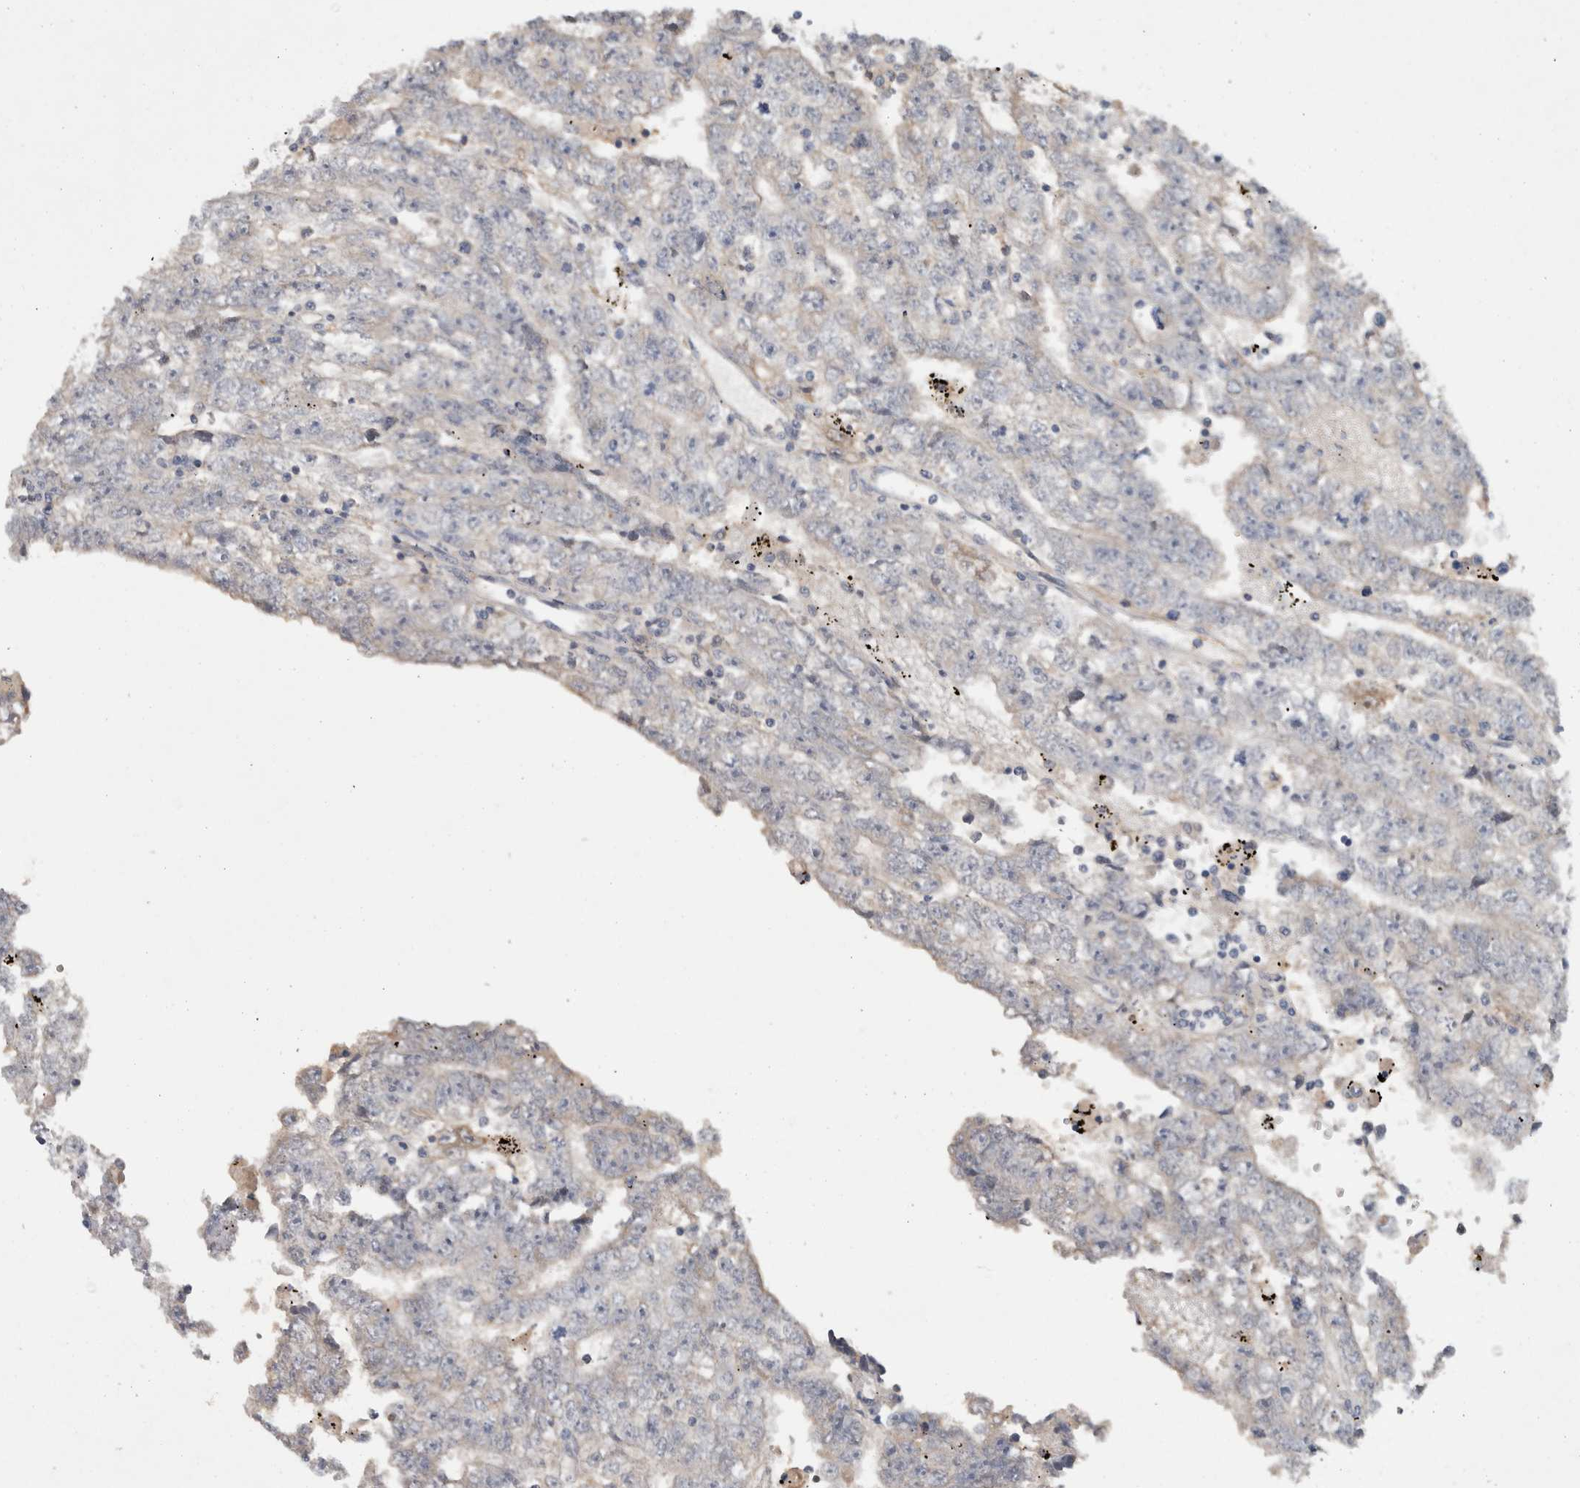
{"staining": {"intensity": "negative", "quantity": "none", "location": "none"}, "tissue": "testis cancer", "cell_type": "Tumor cells", "image_type": "cancer", "snomed": [{"axis": "morphology", "description": "Carcinoma, Embryonal, NOS"}, {"axis": "topography", "description": "Testis"}], "caption": "Immunohistochemical staining of testis embryonal carcinoma exhibits no significant staining in tumor cells.", "gene": "HEXD", "patient": {"sex": "male", "age": 25}}